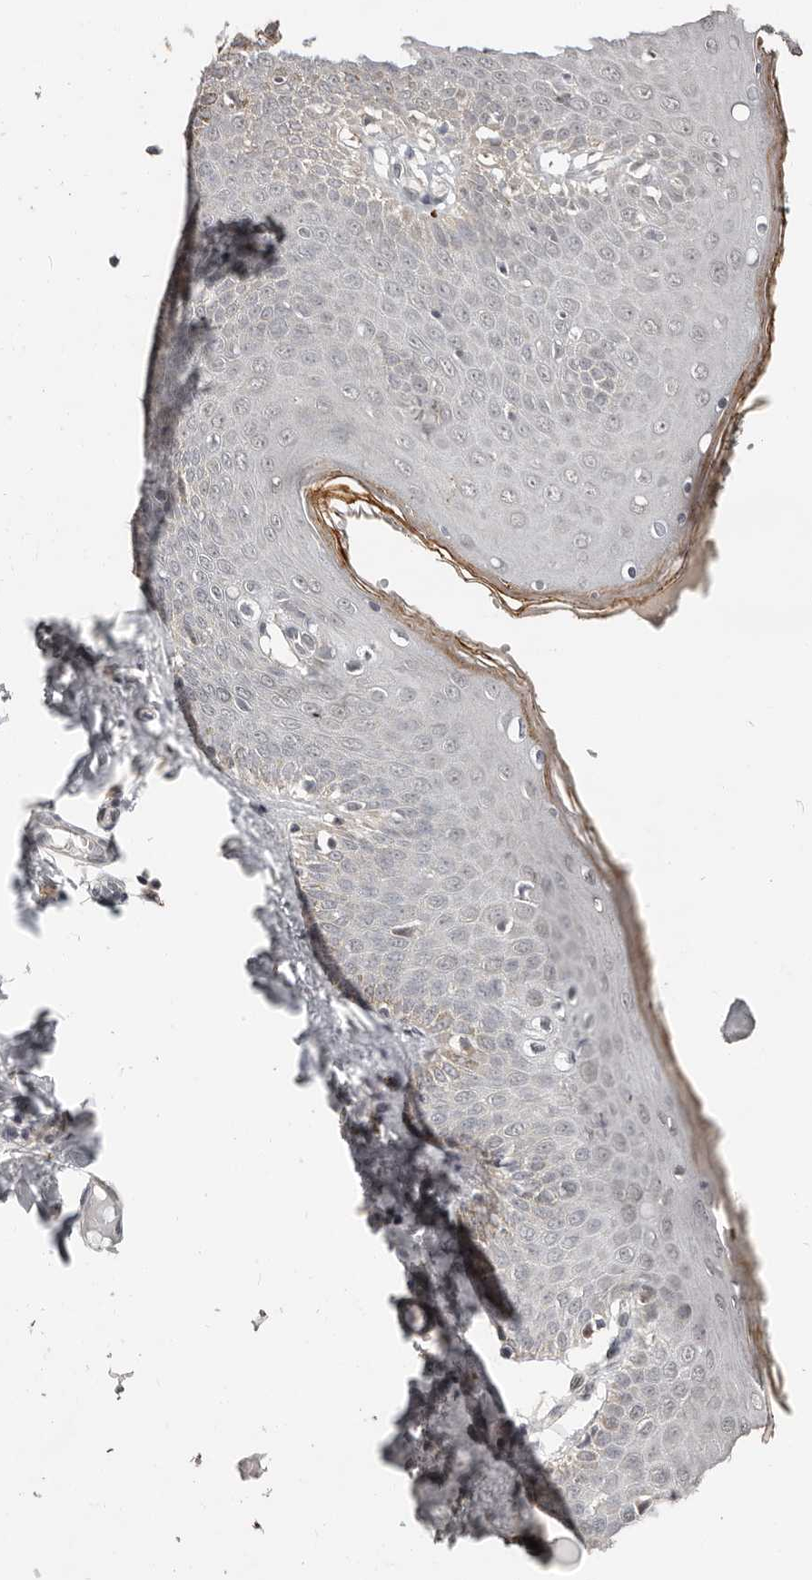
{"staining": {"intensity": "weak", "quantity": "<25%", "location": "cytoplasmic/membranous"}, "tissue": "skin", "cell_type": "Epidermal cells", "image_type": "normal", "snomed": [{"axis": "morphology", "description": "Normal tissue, NOS"}, {"axis": "topography", "description": "Vulva"}], "caption": "This is a image of immunohistochemistry (IHC) staining of normal skin, which shows no staining in epidermal cells. (Brightfield microscopy of DAB immunohistochemistry (IHC) at high magnification).", "gene": "APOL6", "patient": {"sex": "female", "age": 66}}